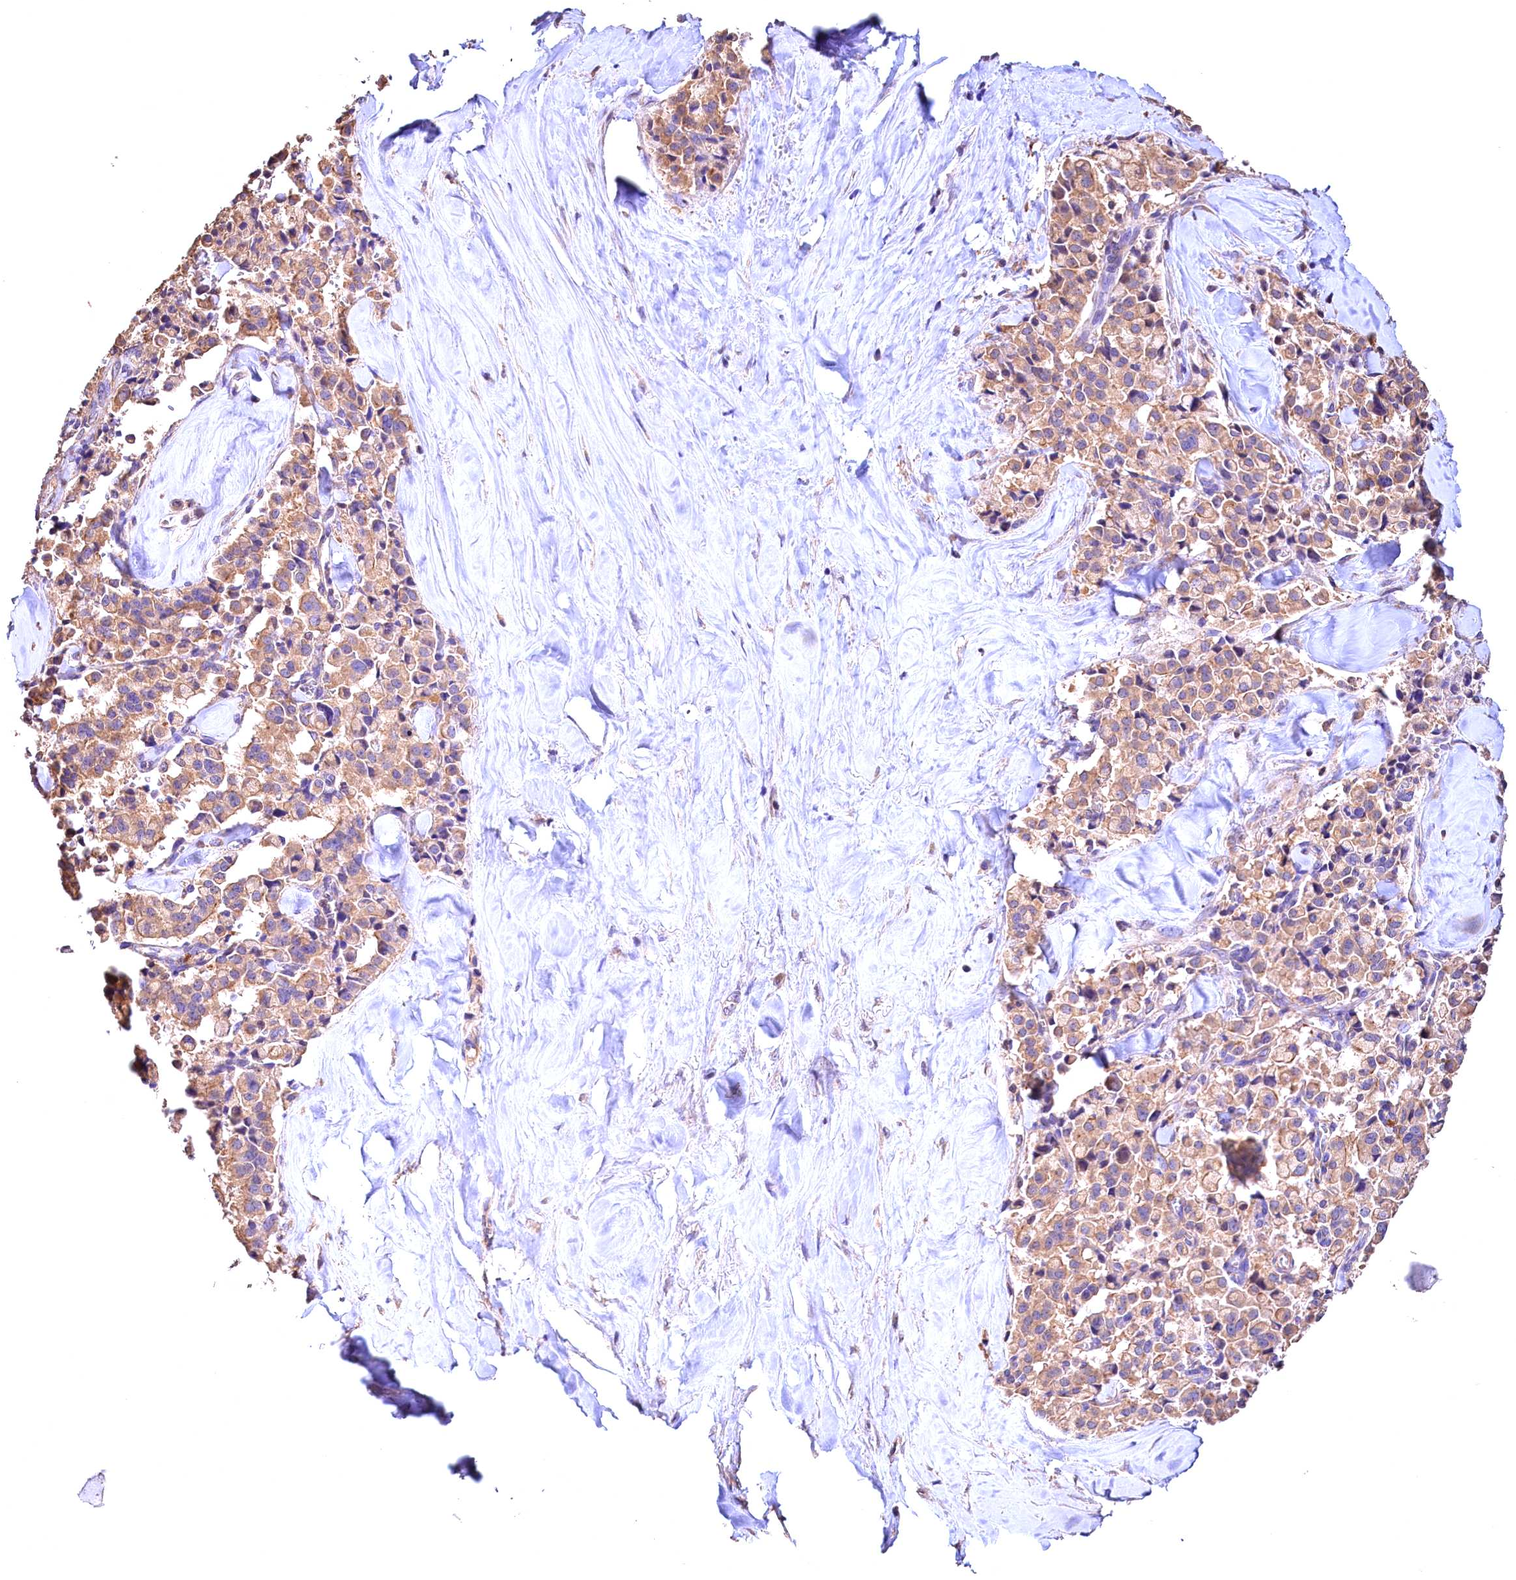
{"staining": {"intensity": "moderate", "quantity": ">75%", "location": "cytoplasmic/membranous"}, "tissue": "pancreatic cancer", "cell_type": "Tumor cells", "image_type": "cancer", "snomed": [{"axis": "morphology", "description": "Adenocarcinoma, NOS"}, {"axis": "topography", "description": "Pancreas"}], "caption": "Immunohistochemistry photomicrograph of neoplastic tissue: human pancreatic cancer (adenocarcinoma) stained using immunohistochemistry (IHC) shows medium levels of moderate protein expression localized specifically in the cytoplasmic/membranous of tumor cells, appearing as a cytoplasmic/membranous brown color.", "gene": "OAS3", "patient": {"sex": "male", "age": 65}}